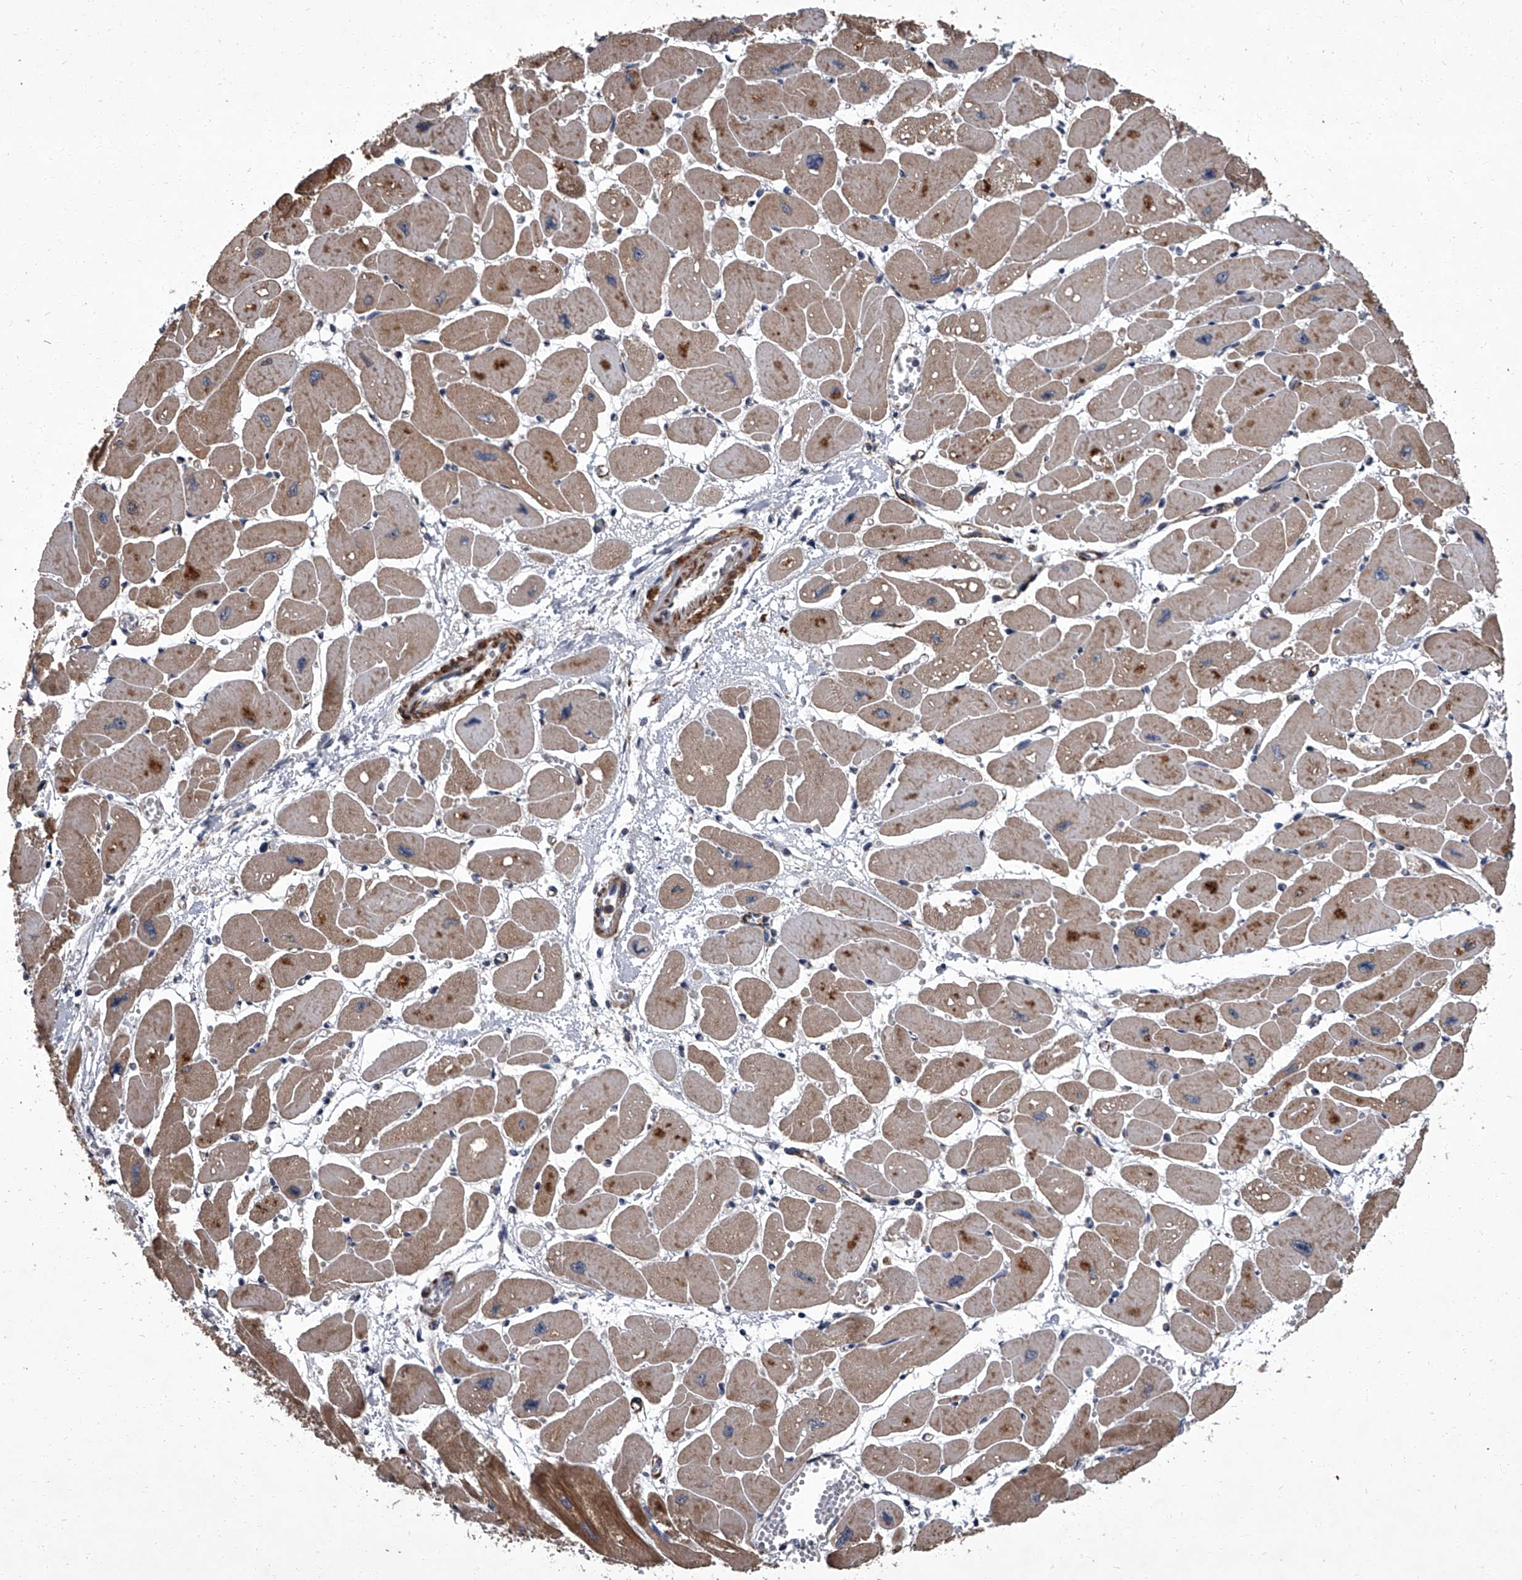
{"staining": {"intensity": "moderate", "quantity": ">75%", "location": "cytoplasmic/membranous"}, "tissue": "heart muscle", "cell_type": "Cardiomyocytes", "image_type": "normal", "snomed": [{"axis": "morphology", "description": "Normal tissue, NOS"}, {"axis": "topography", "description": "Heart"}], "caption": "A micrograph of human heart muscle stained for a protein displays moderate cytoplasmic/membranous brown staining in cardiomyocytes. (DAB IHC with brightfield microscopy, high magnification).", "gene": "SIRT4", "patient": {"sex": "female", "age": 54}}